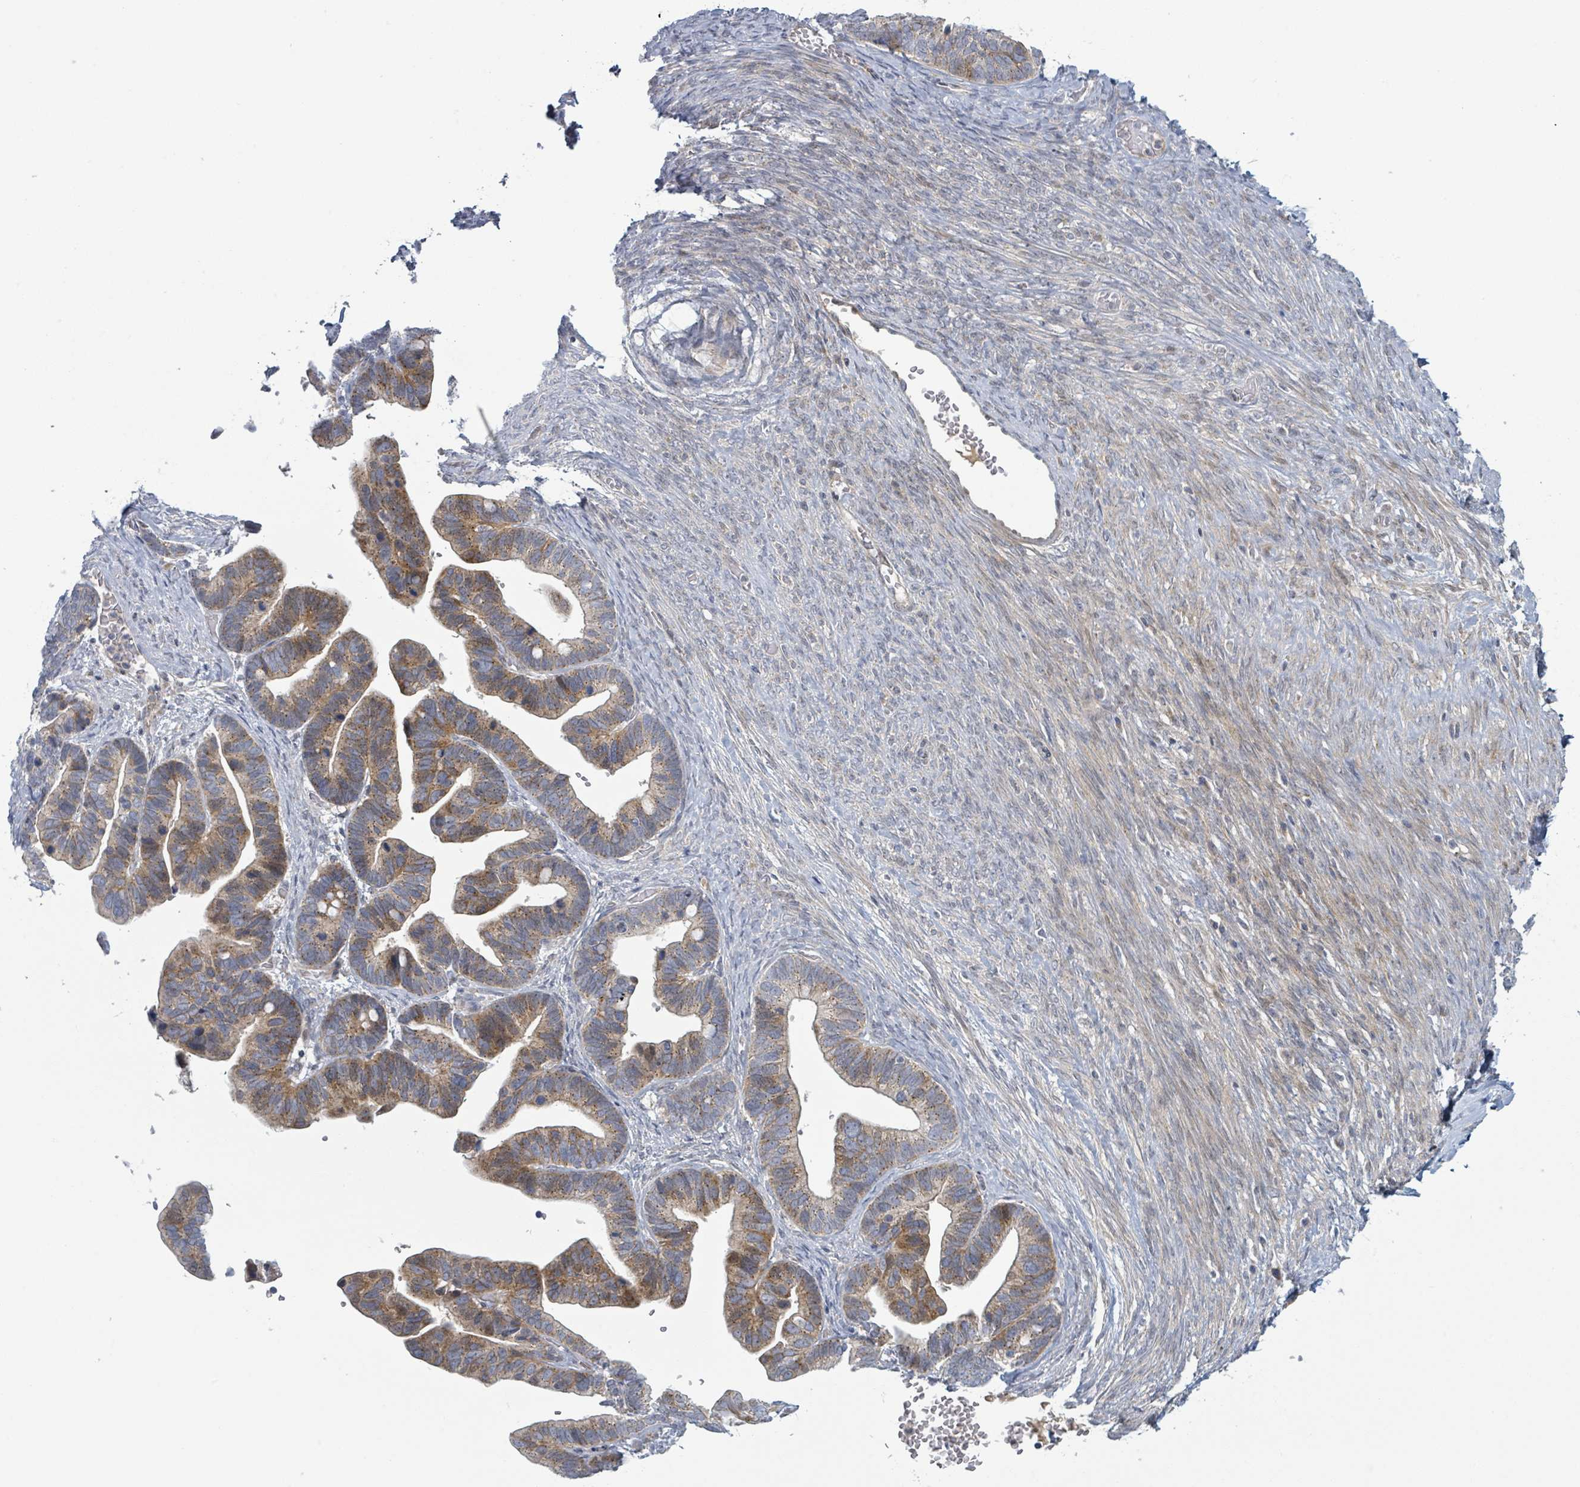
{"staining": {"intensity": "moderate", "quantity": ">75%", "location": "cytoplasmic/membranous"}, "tissue": "ovarian cancer", "cell_type": "Tumor cells", "image_type": "cancer", "snomed": [{"axis": "morphology", "description": "Cystadenocarcinoma, serous, NOS"}, {"axis": "topography", "description": "Ovary"}], "caption": "Immunohistochemical staining of ovarian cancer (serous cystadenocarcinoma) exhibits medium levels of moderate cytoplasmic/membranous protein positivity in approximately >75% of tumor cells.", "gene": "COL5A3", "patient": {"sex": "female", "age": 56}}